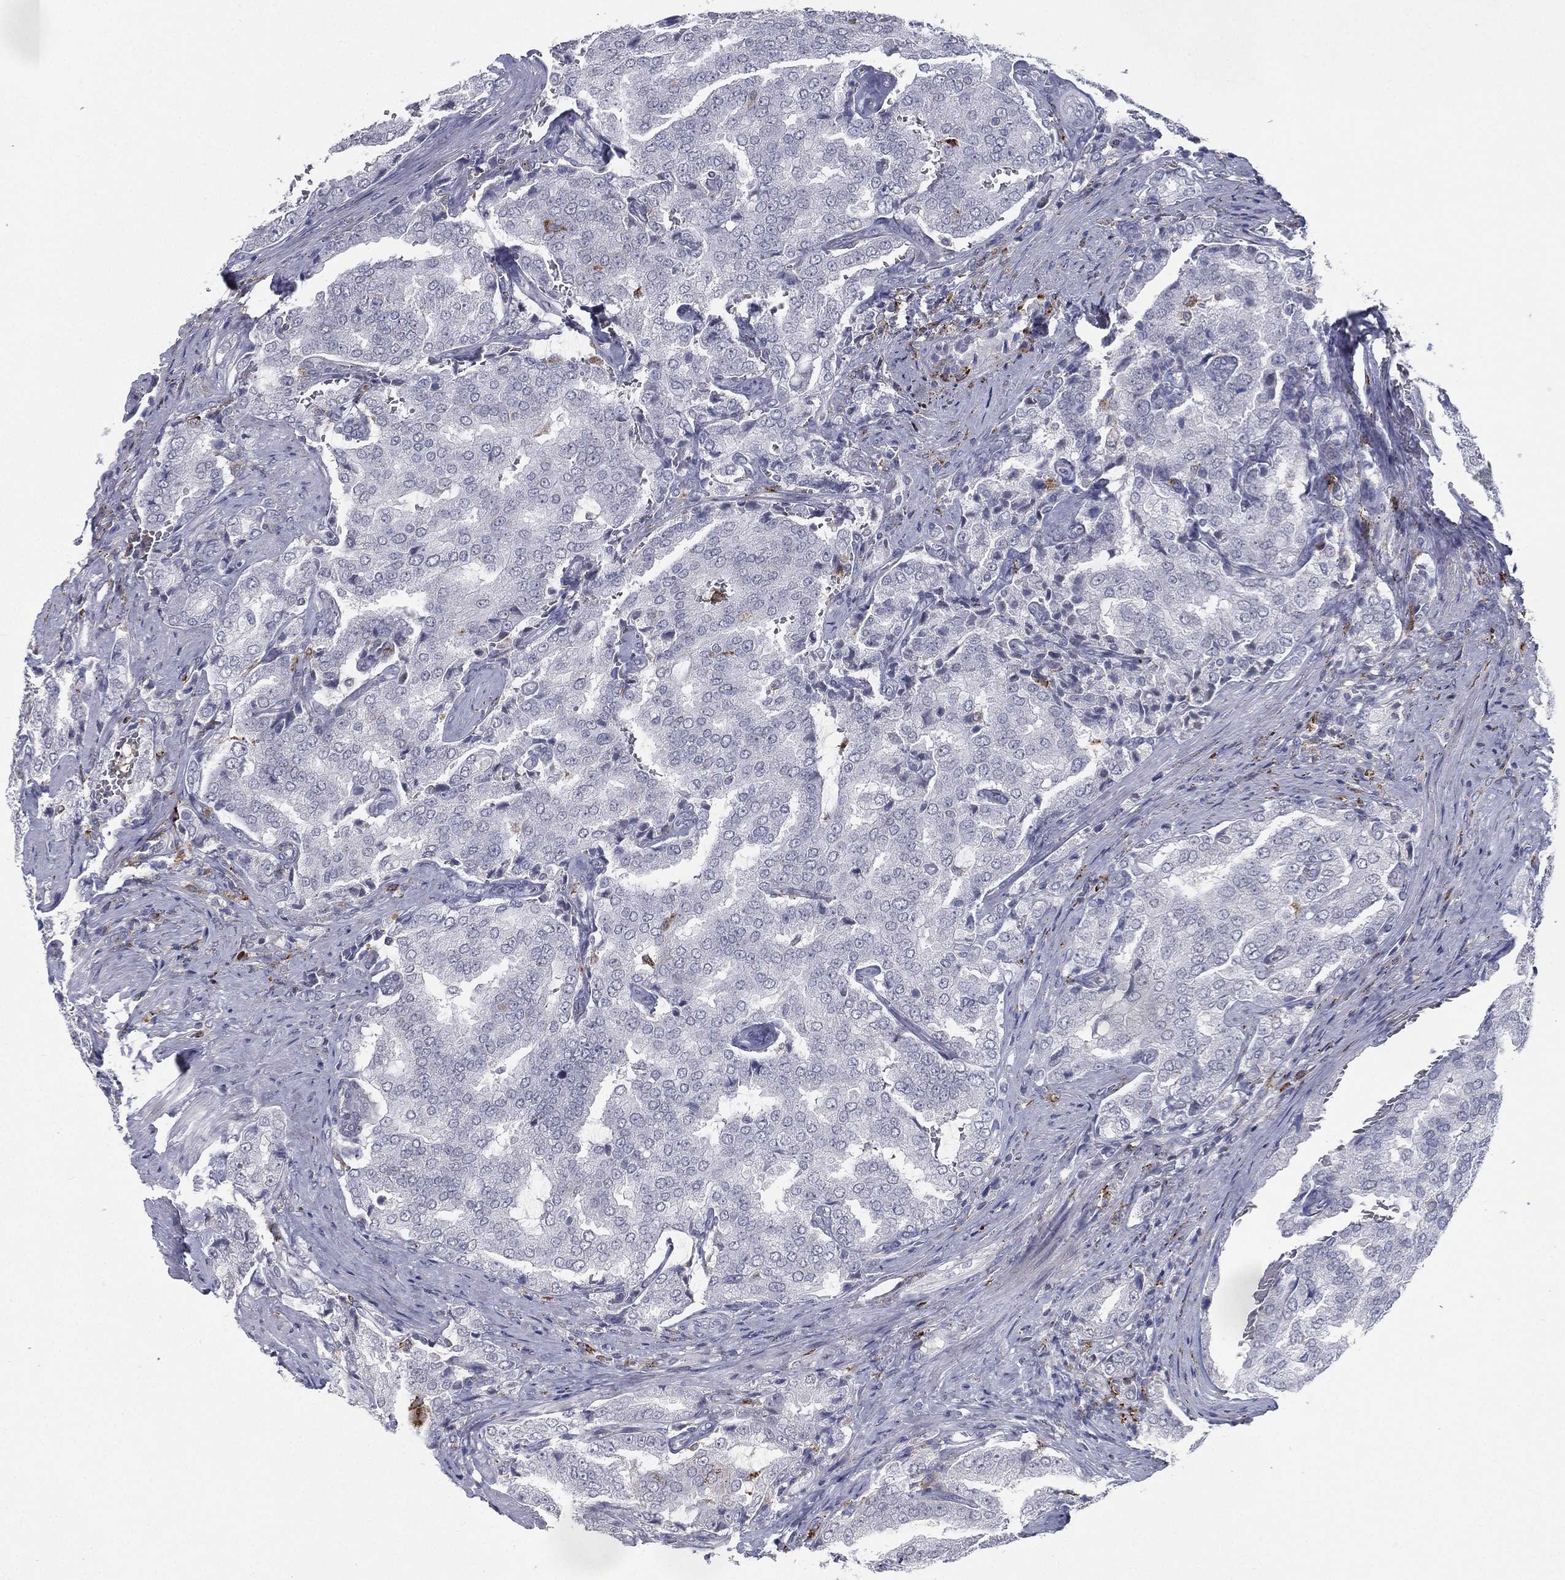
{"staining": {"intensity": "negative", "quantity": "none", "location": "none"}, "tissue": "prostate cancer", "cell_type": "Tumor cells", "image_type": "cancer", "snomed": [{"axis": "morphology", "description": "Adenocarcinoma, NOS"}, {"axis": "topography", "description": "Prostate"}], "caption": "The IHC histopathology image has no significant positivity in tumor cells of adenocarcinoma (prostate) tissue. (DAB (3,3'-diaminobenzidine) immunohistochemistry with hematoxylin counter stain).", "gene": "EVI2B", "patient": {"sex": "male", "age": 65}}